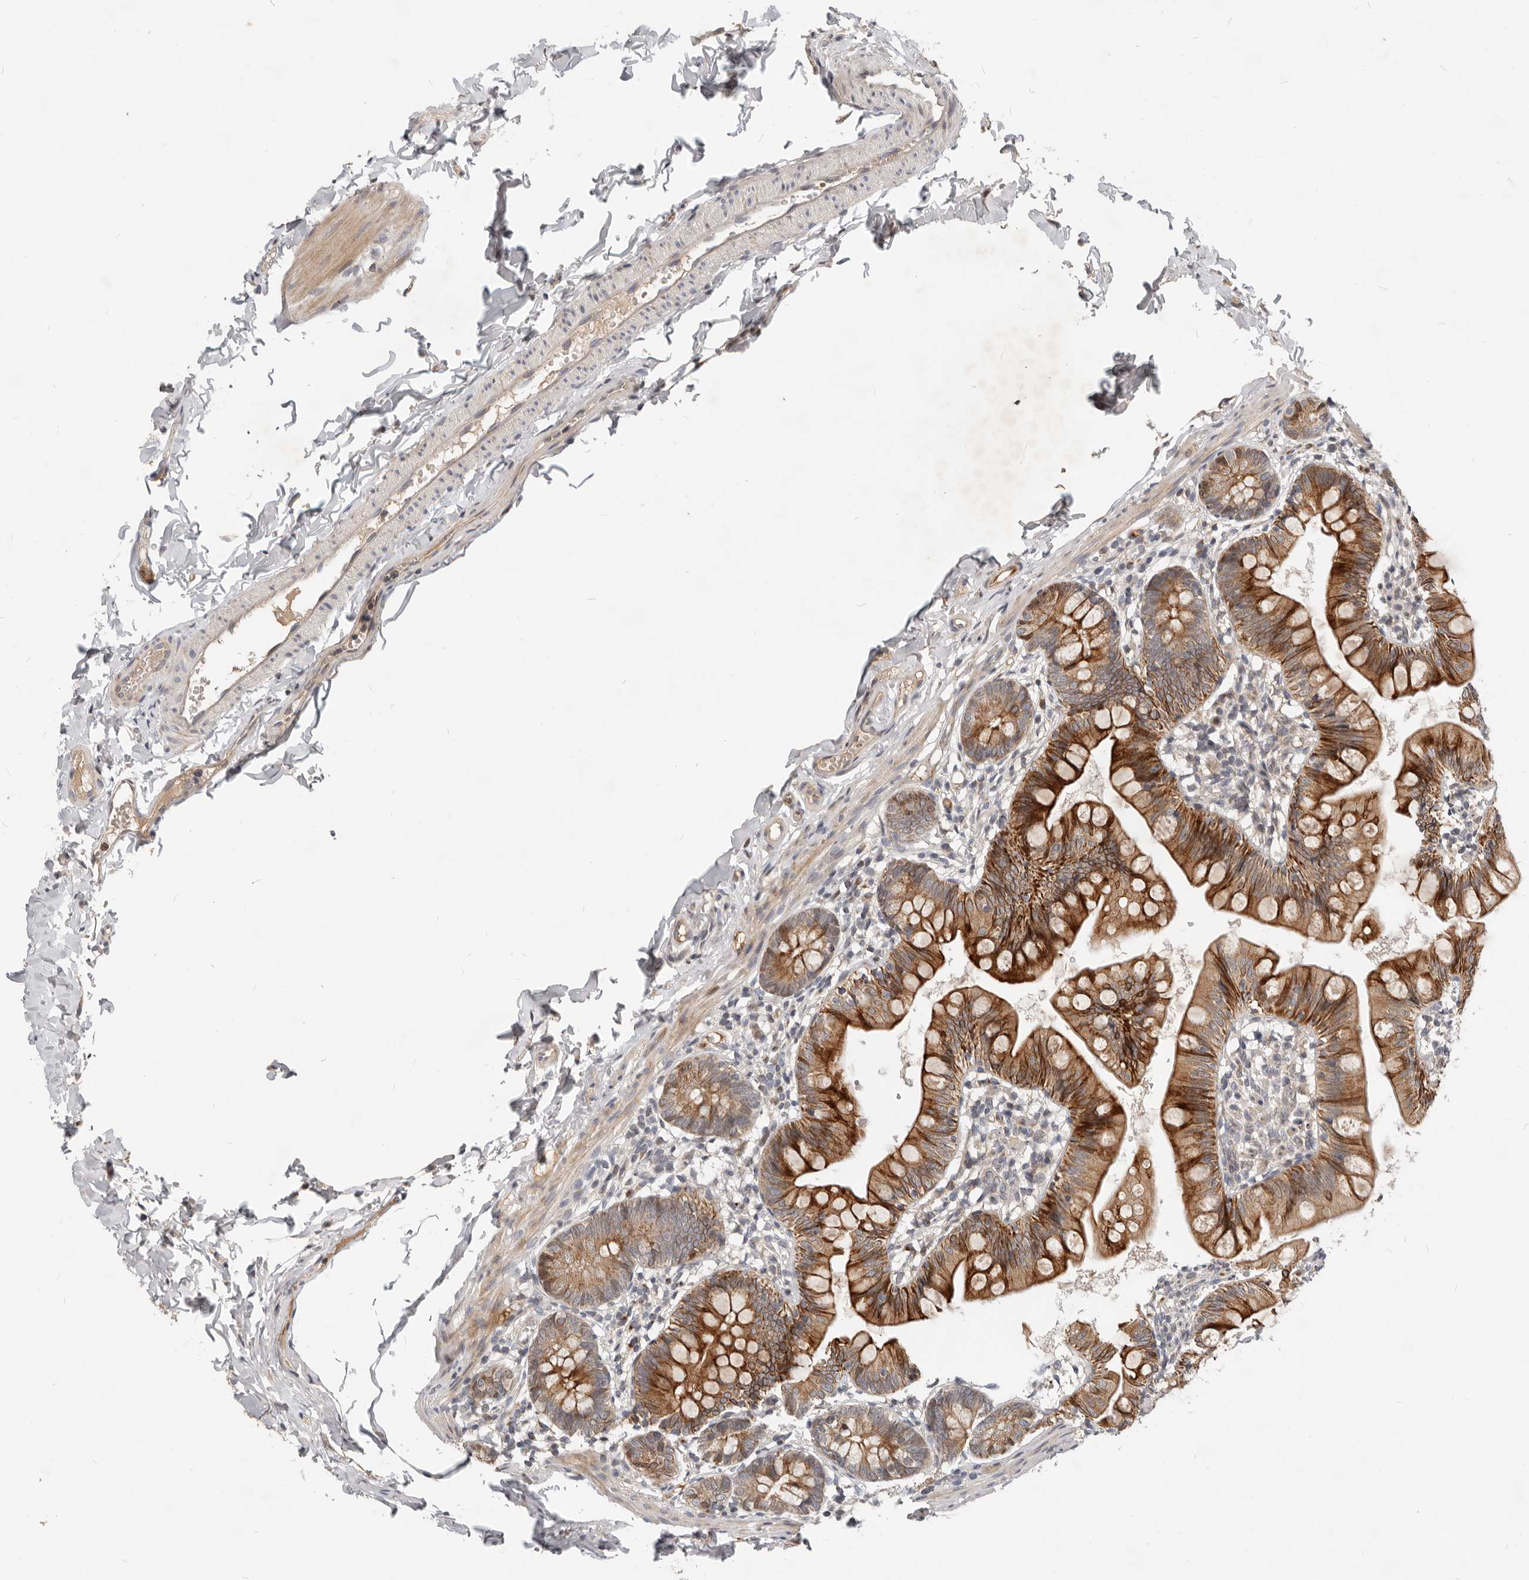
{"staining": {"intensity": "strong", "quantity": ">75%", "location": "cytoplasmic/membranous"}, "tissue": "small intestine", "cell_type": "Glandular cells", "image_type": "normal", "snomed": [{"axis": "morphology", "description": "Normal tissue, NOS"}, {"axis": "topography", "description": "Small intestine"}], "caption": "A high amount of strong cytoplasmic/membranous expression is appreciated in about >75% of glandular cells in benign small intestine.", "gene": "NPY4R2", "patient": {"sex": "male", "age": 7}}